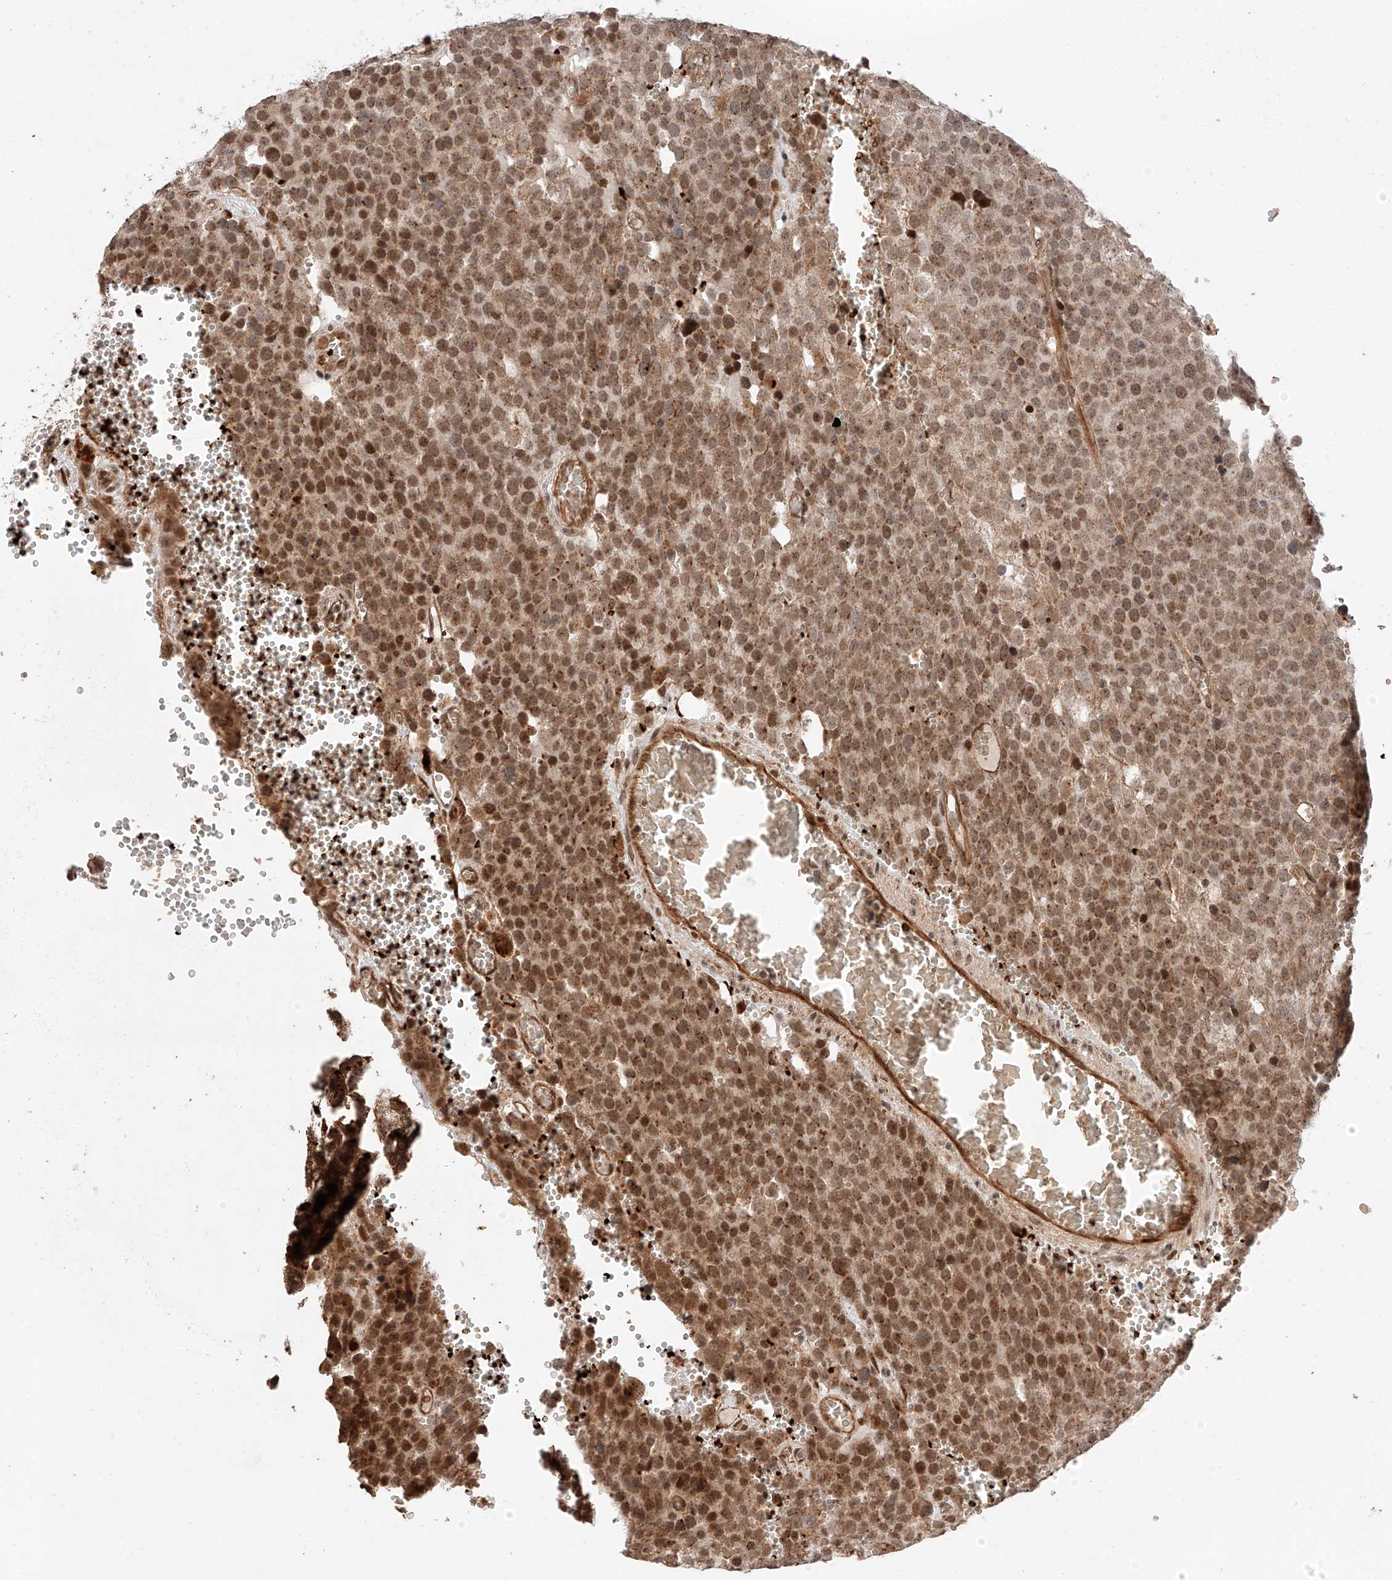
{"staining": {"intensity": "moderate", "quantity": ">75%", "location": "cytoplasmic/membranous,nuclear"}, "tissue": "testis cancer", "cell_type": "Tumor cells", "image_type": "cancer", "snomed": [{"axis": "morphology", "description": "Seminoma, NOS"}, {"axis": "topography", "description": "Testis"}], "caption": "Testis seminoma stained with a protein marker demonstrates moderate staining in tumor cells.", "gene": "THTPA", "patient": {"sex": "male", "age": 71}}